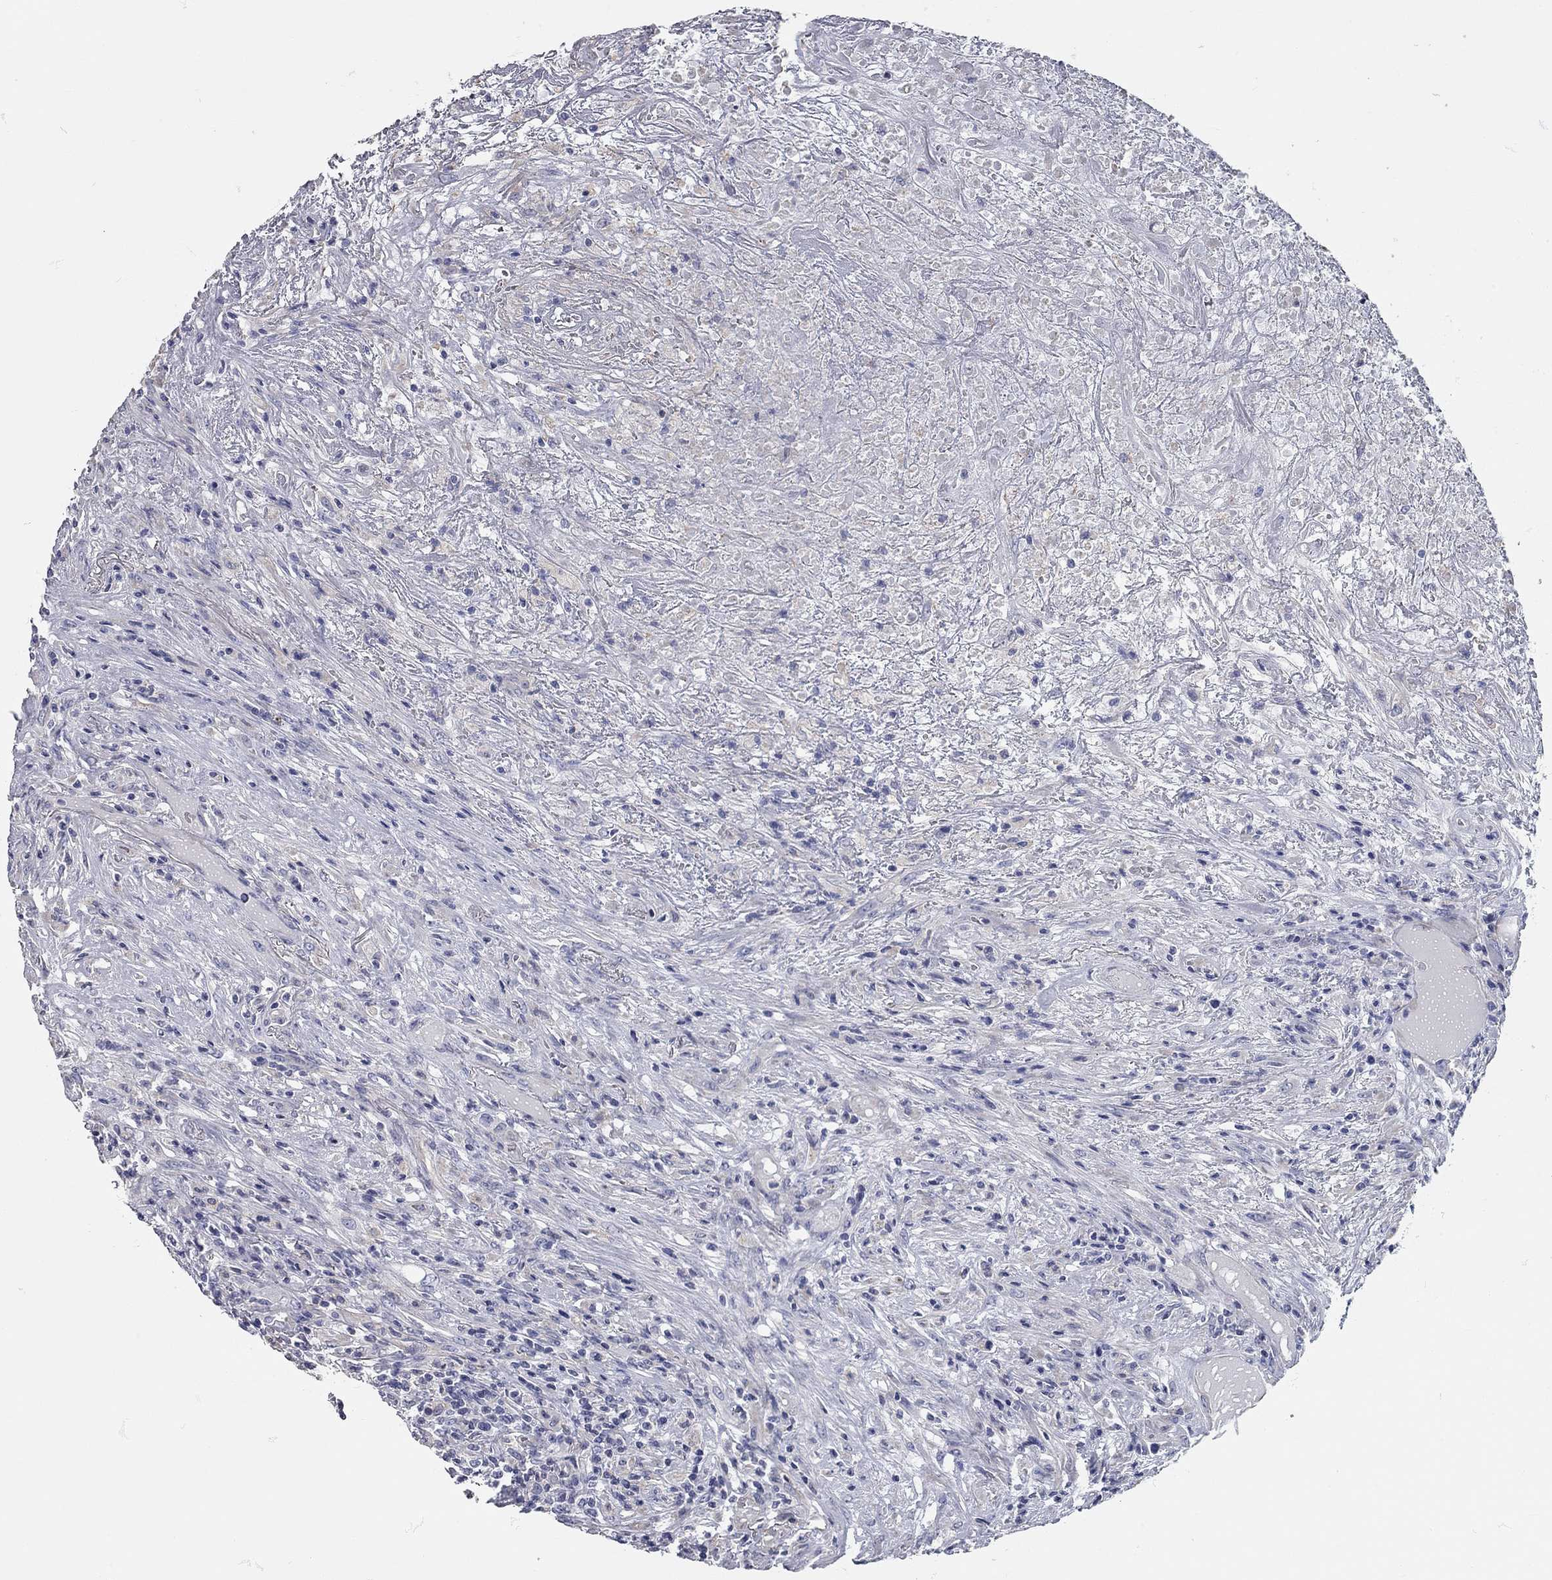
{"staining": {"intensity": "negative", "quantity": "none", "location": "none"}, "tissue": "lymphoma", "cell_type": "Tumor cells", "image_type": "cancer", "snomed": [{"axis": "morphology", "description": "Malignant lymphoma, non-Hodgkin's type, High grade"}, {"axis": "topography", "description": "Lung"}], "caption": "The photomicrograph displays no staining of tumor cells in lymphoma. (DAB IHC with hematoxylin counter stain).", "gene": "C10orf90", "patient": {"sex": "male", "age": 79}}